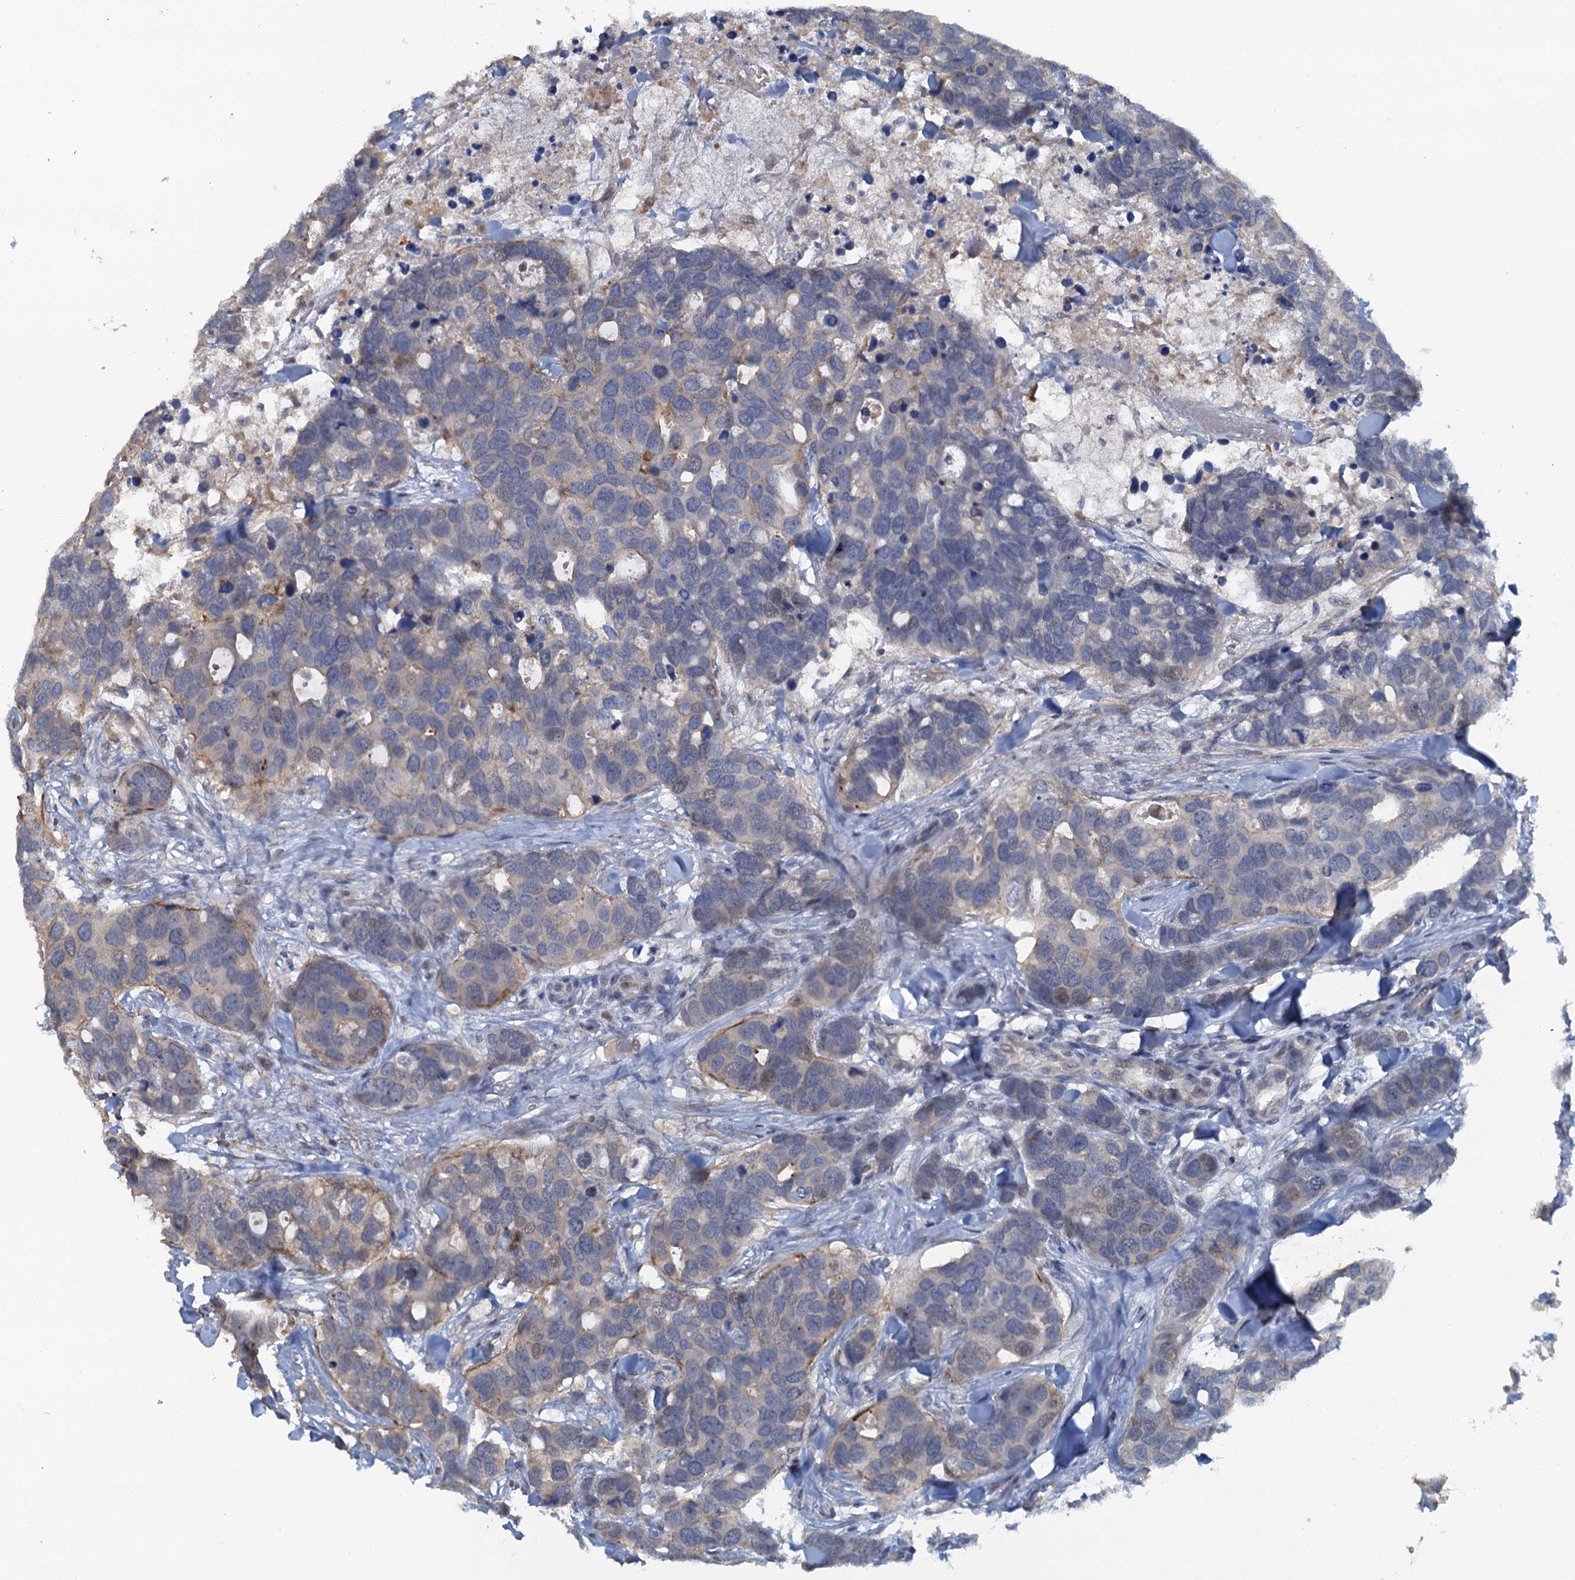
{"staining": {"intensity": "weak", "quantity": "<25%", "location": "cytoplasmic/membranous"}, "tissue": "breast cancer", "cell_type": "Tumor cells", "image_type": "cancer", "snomed": [{"axis": "morphology", "description": "Duct carcinoma"}, {"axis": "topography", "description": "Breast"}], "caption": "Photomicrograph shows no protein staining in tumor cells of intraductal carcinoma (breast) tissue.", "gene": "MYO16", "patient": {"sex": "female", "age": 83}}